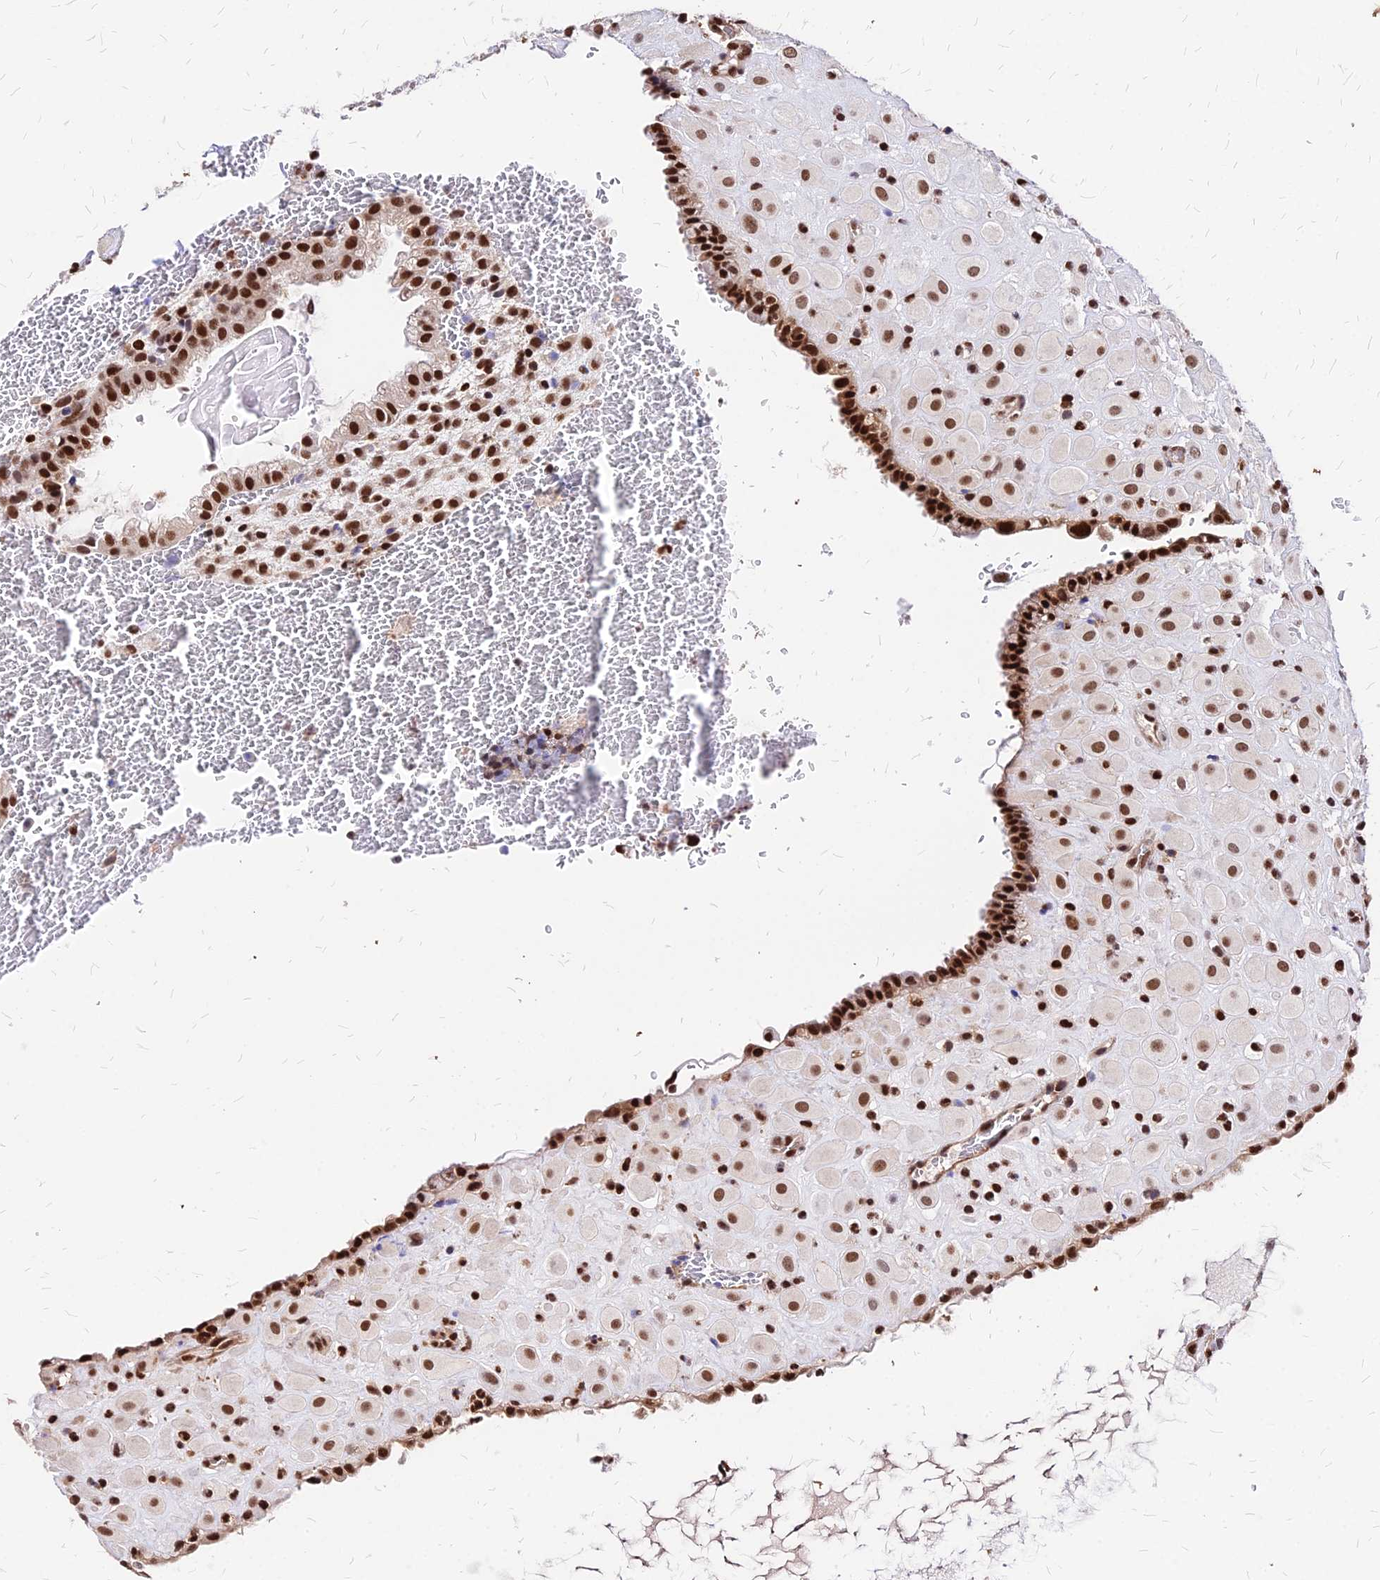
{"staining": {"intensity": "moderate", "quantity": ">75%", "location": "nuclear"}, "tissue": "placenta", "cell_type": "Decidual cells", "image_type": "normal", "snomed": [{"axis": "morphology", "description": "Normal tissue, NOS"}, {"axis": "topography", "description": "Placenta"}], "caption": "Placenta stained with a protein marker shows moderate staining in decidual cells.", "gene": "PAXX", "patient": {"sex": "female", "age": 35}}